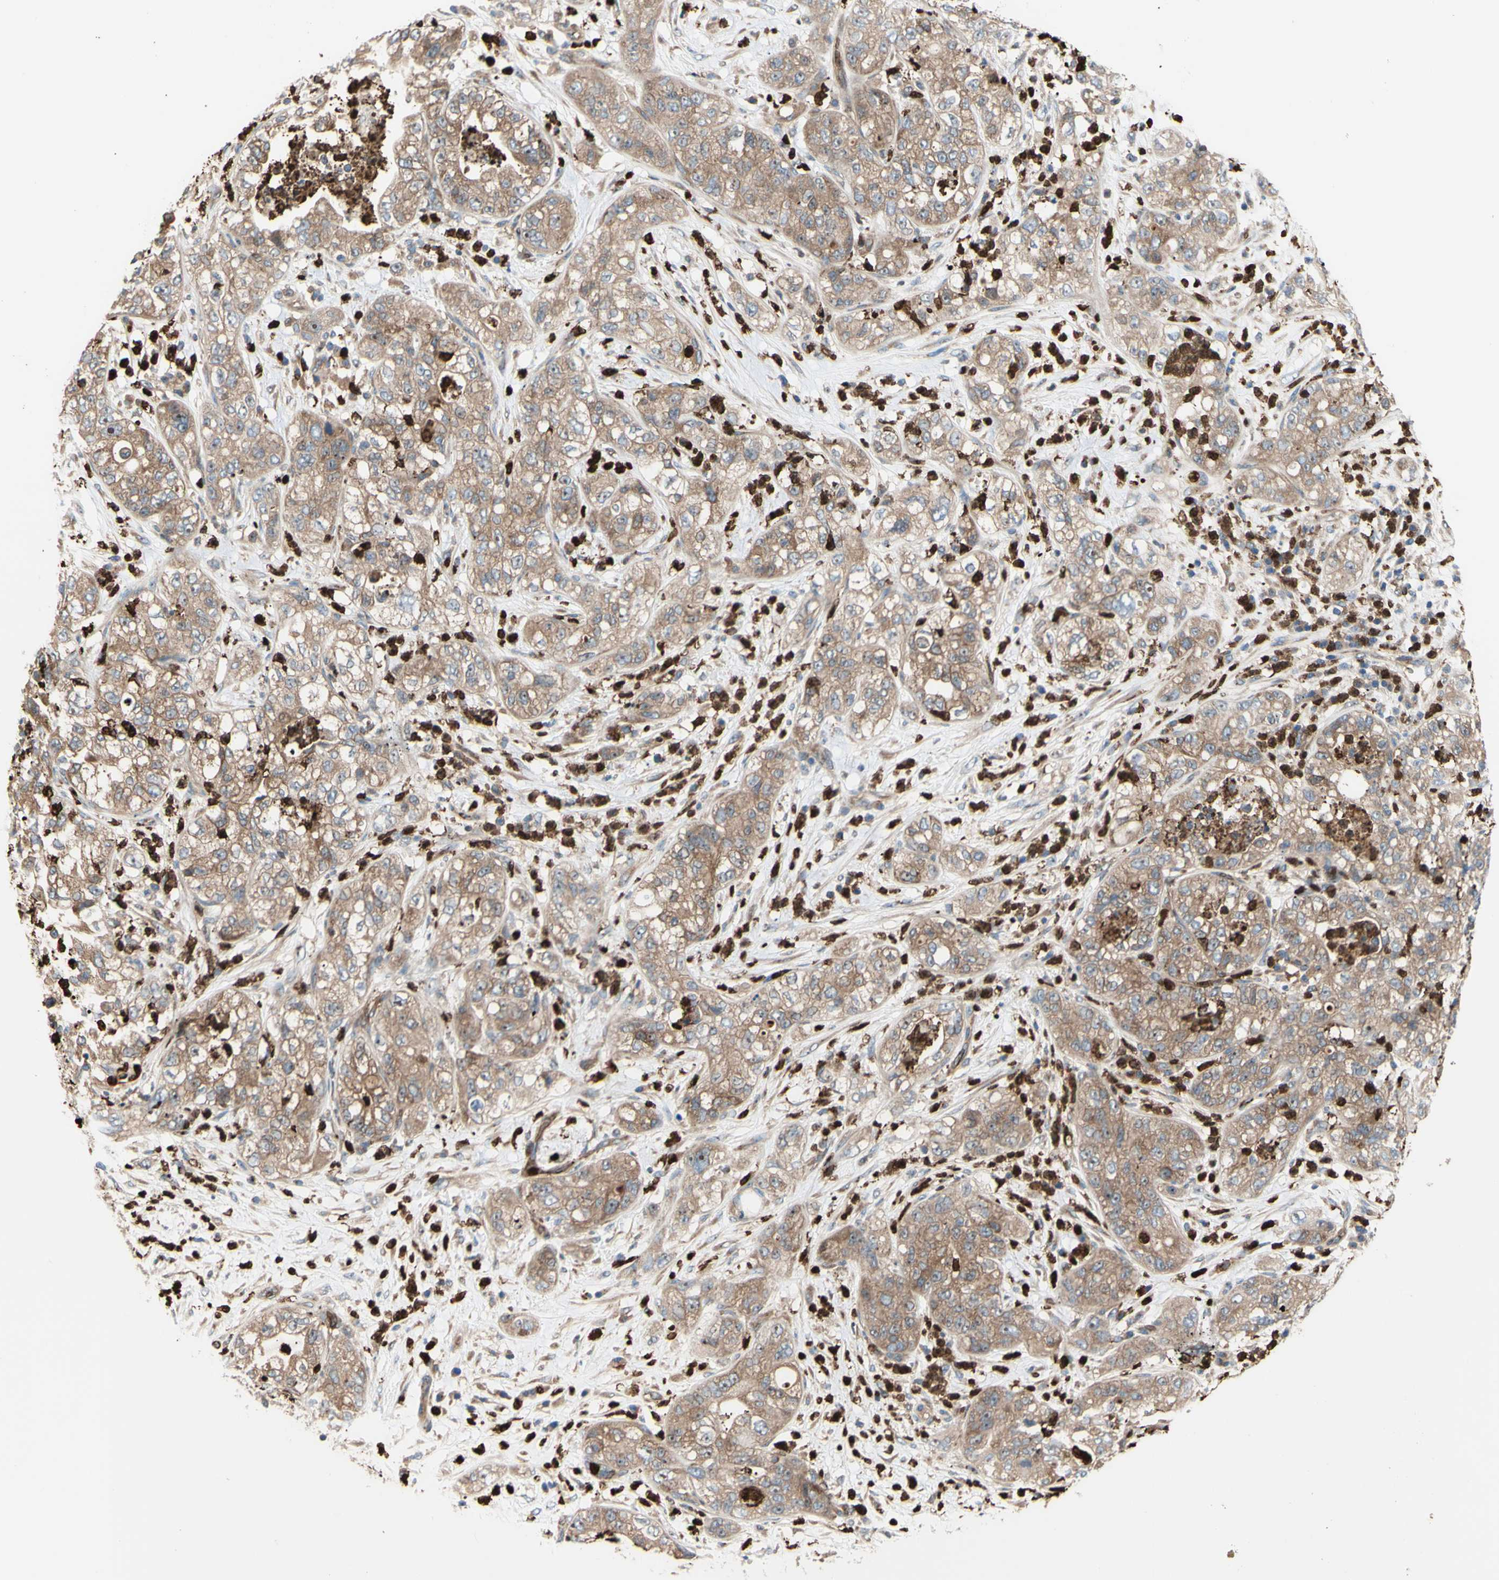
{"staining": {"intensity": "moderate", "quantity": ">75%", "location": "cytoplasmic/membranous"}, "tissue": "pancreatic cancer", "cell_type": "Tumor cells", "image_type": "cancer", "snomed": [{"axis": "morphology", "description": "Adenocarcinoma, NOS"}, {"axis": "topography", "description": "Pancreas"}], "caption": "Immunohistochemical staining of pancreatic adenocarcinoma demonstrates moderate cytoplasmic/membranous protein expression in approximately >75% of tumor cells. (DAB (3,3'-diaminobenzidine) = brown stain, brightfield microscopy at high magnification).", "gene": "USP9X", "patient": {"sex": "female", "age": 78}}